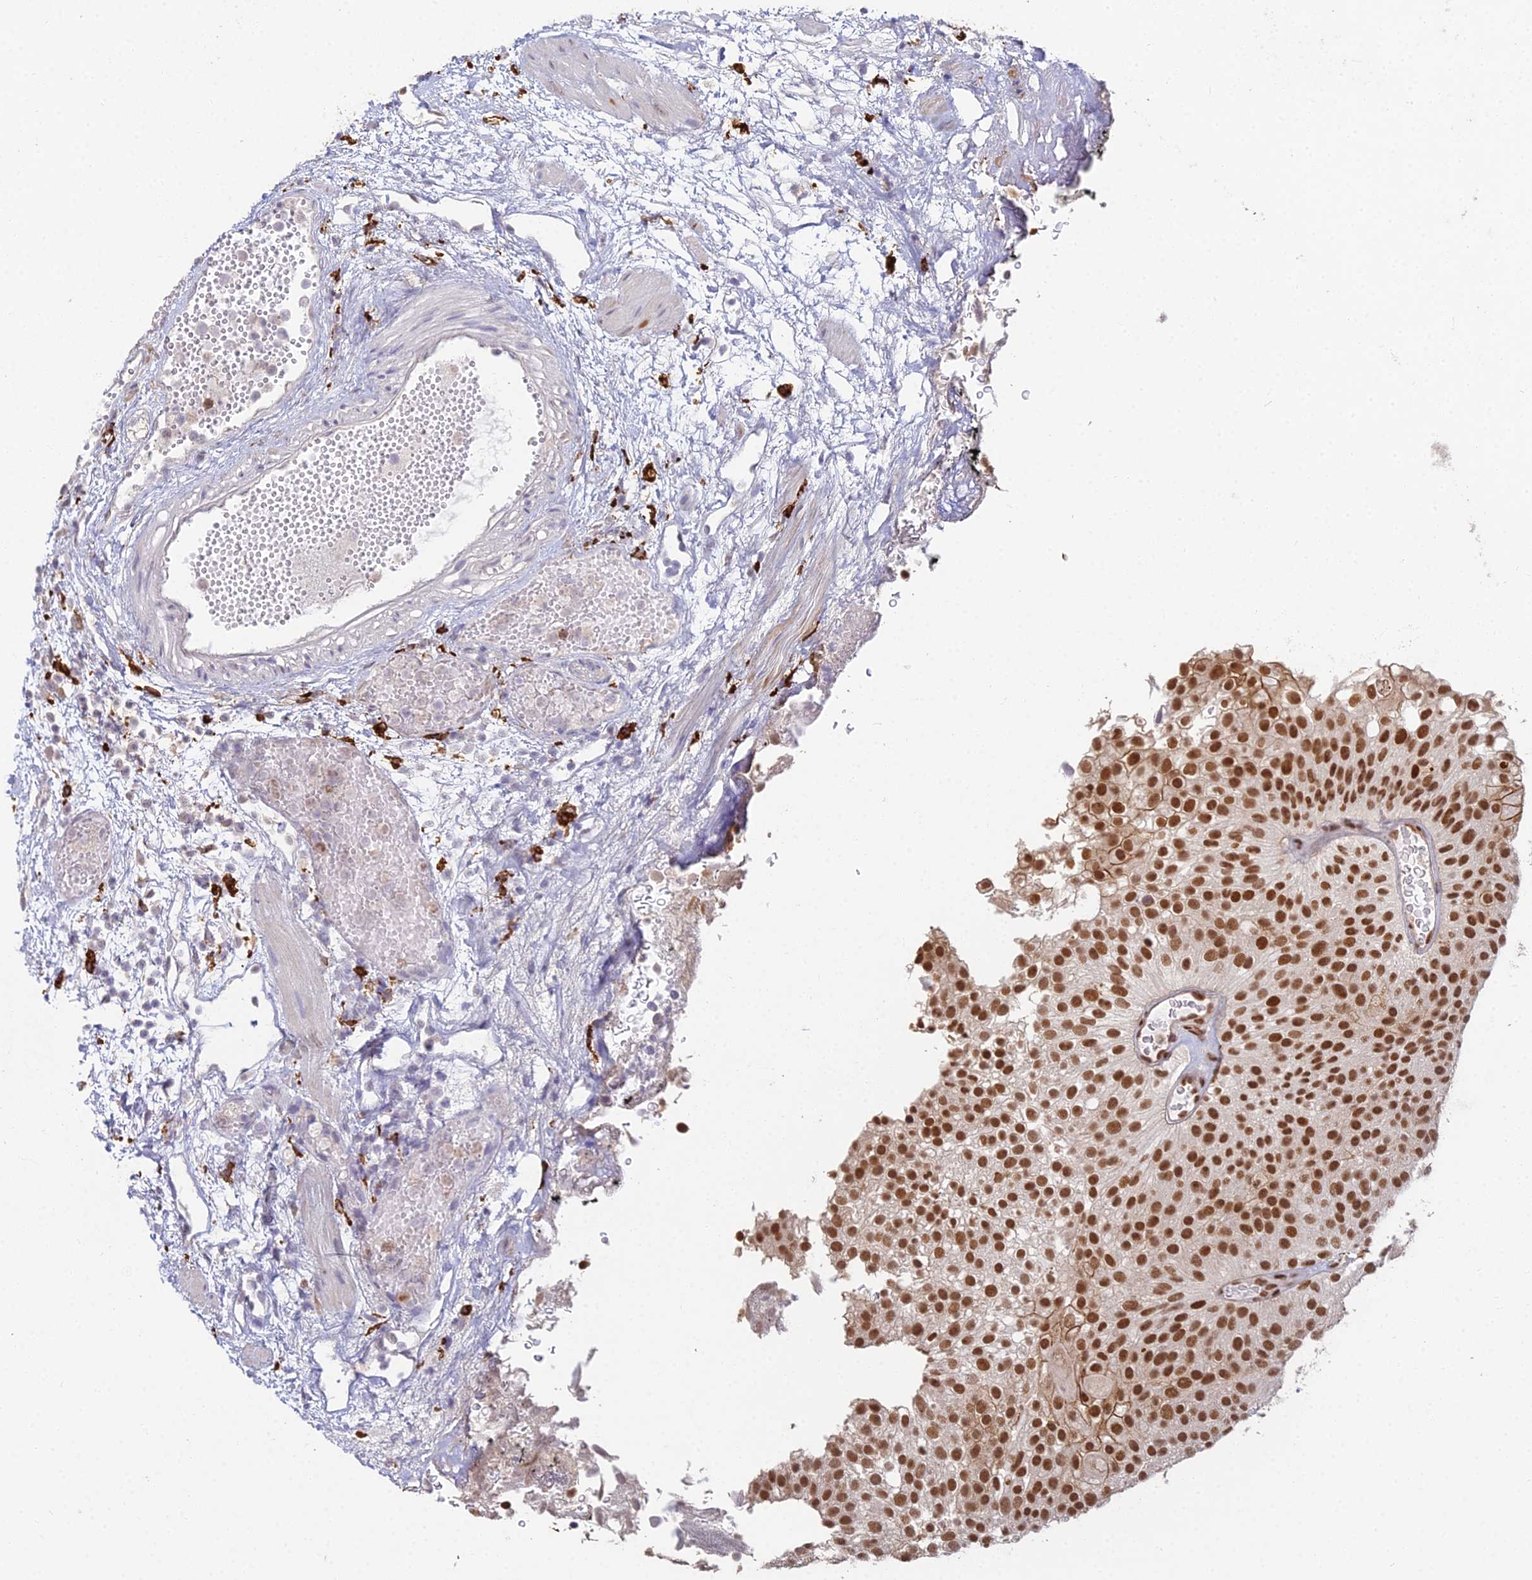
{"staining": {"intensity": "strong", "quantity": ">75%", "location": "nuclear"}, "tissue": "urothelial cancer", "cell_type": "Tumor cells", "image_type": "cancer", "snomed": [{"axis": "morphology", "description": "Urothelial carcinoma, Low grade"}, {"axis": "topography", "description": "Urinary bladder"}], "caption": "Low-grade urothelial carcinoma stained with a brown dye demonstrates strong nuclear positive expression in about >75% of tumor cells.", "gene": "ABHD17A", "patient": {"sex": "male", "age": 78}}